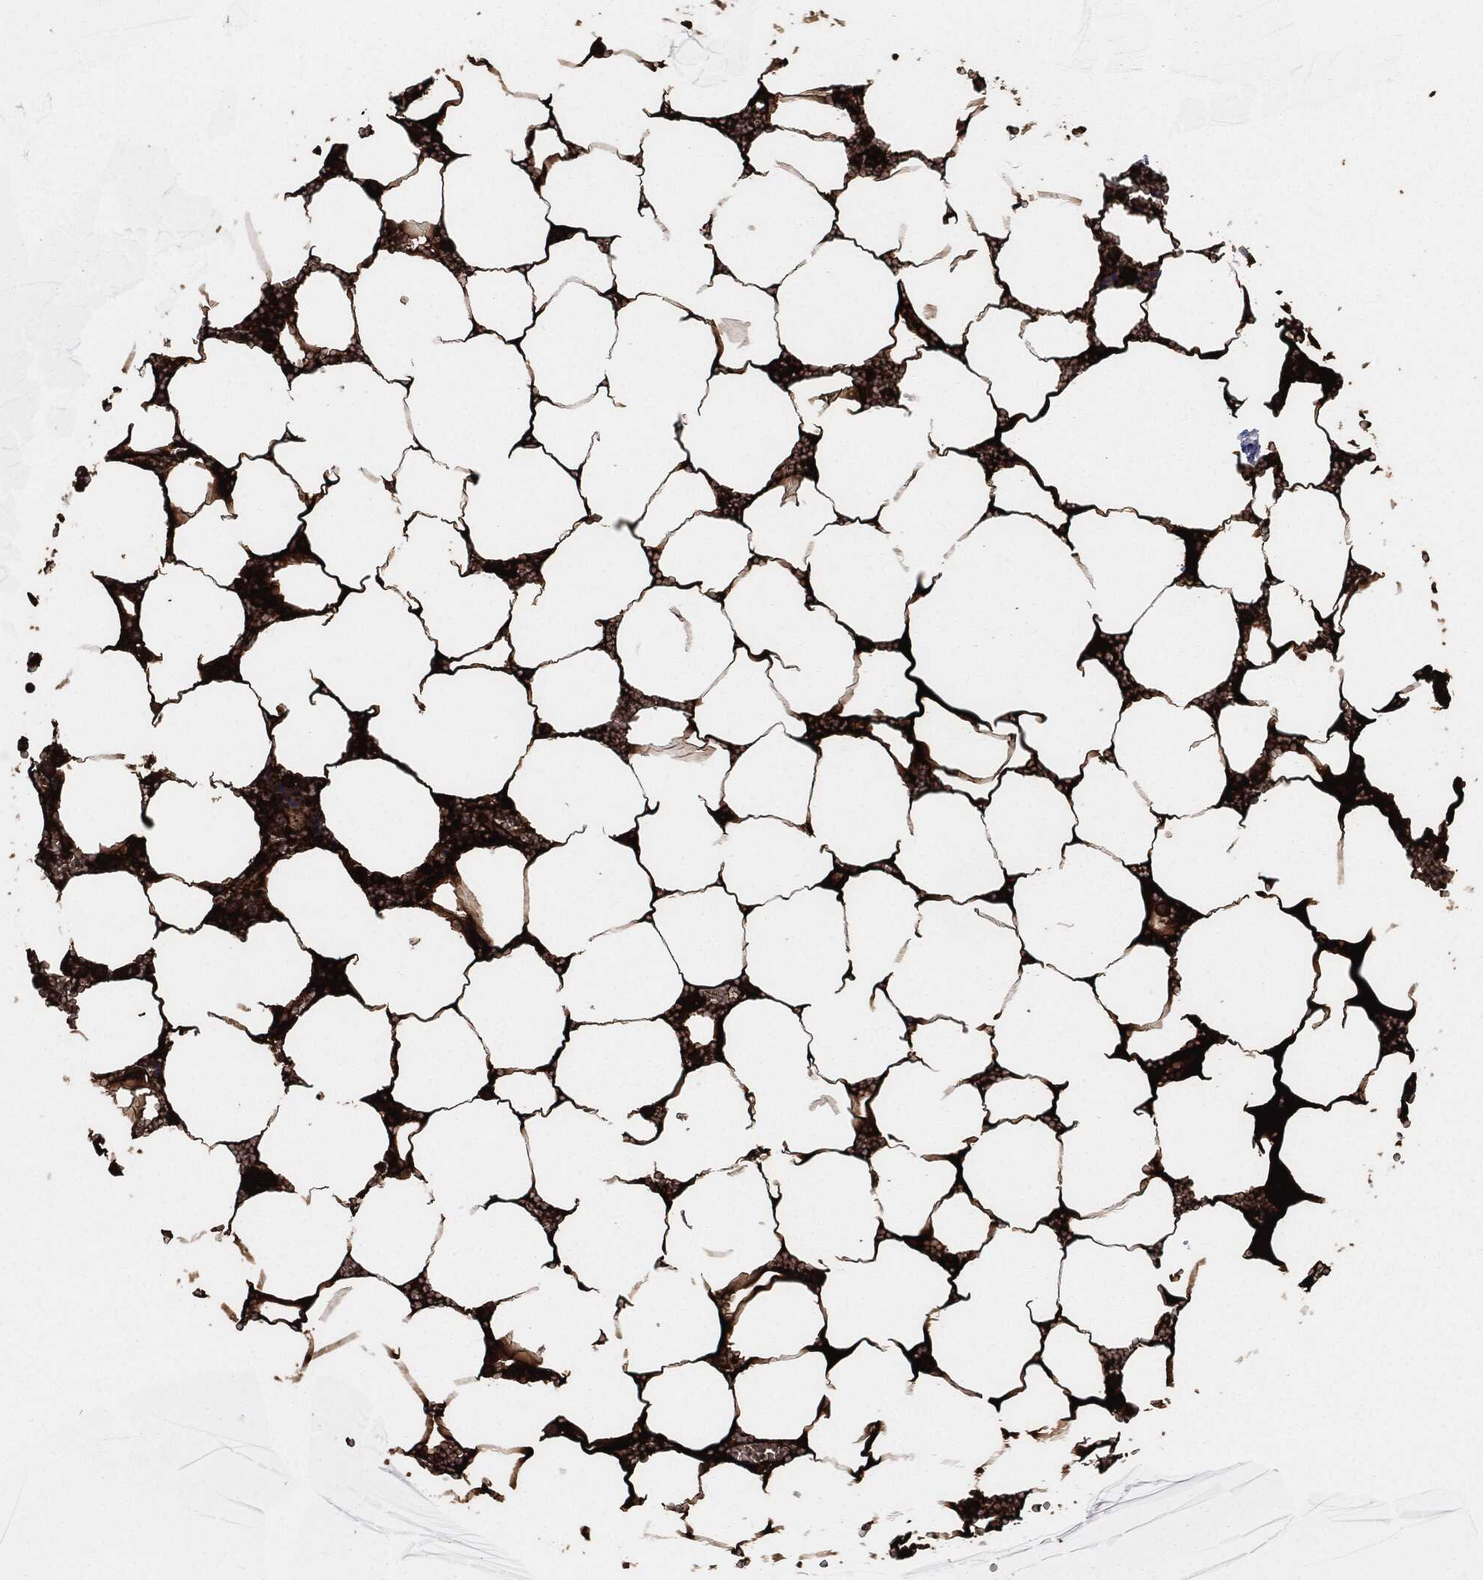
{"staining": {"intensity": "strong", "quantity": ">75%", "location": "cytoplasmic/membranous"}, "tissue": "bone marrow", "cell_type": "Hematopoietic cells", "image_type": "normal", "snomed": [{"axis": "morphology", "description": "Normal tissue, NOS"}, {"axis": "topography", "description": "Bone marrow"}], "caption": "Immunohistochemical staining of unremarkable human bone marrow demonstrates strong cytoplasmic/membranous protein expression in about >75% of hematopoietic cells. (Brightfield microscopy of DAB IHC at high magnification).", "gene": "APOB", "patient": {"sex": "female", "age": 64}}